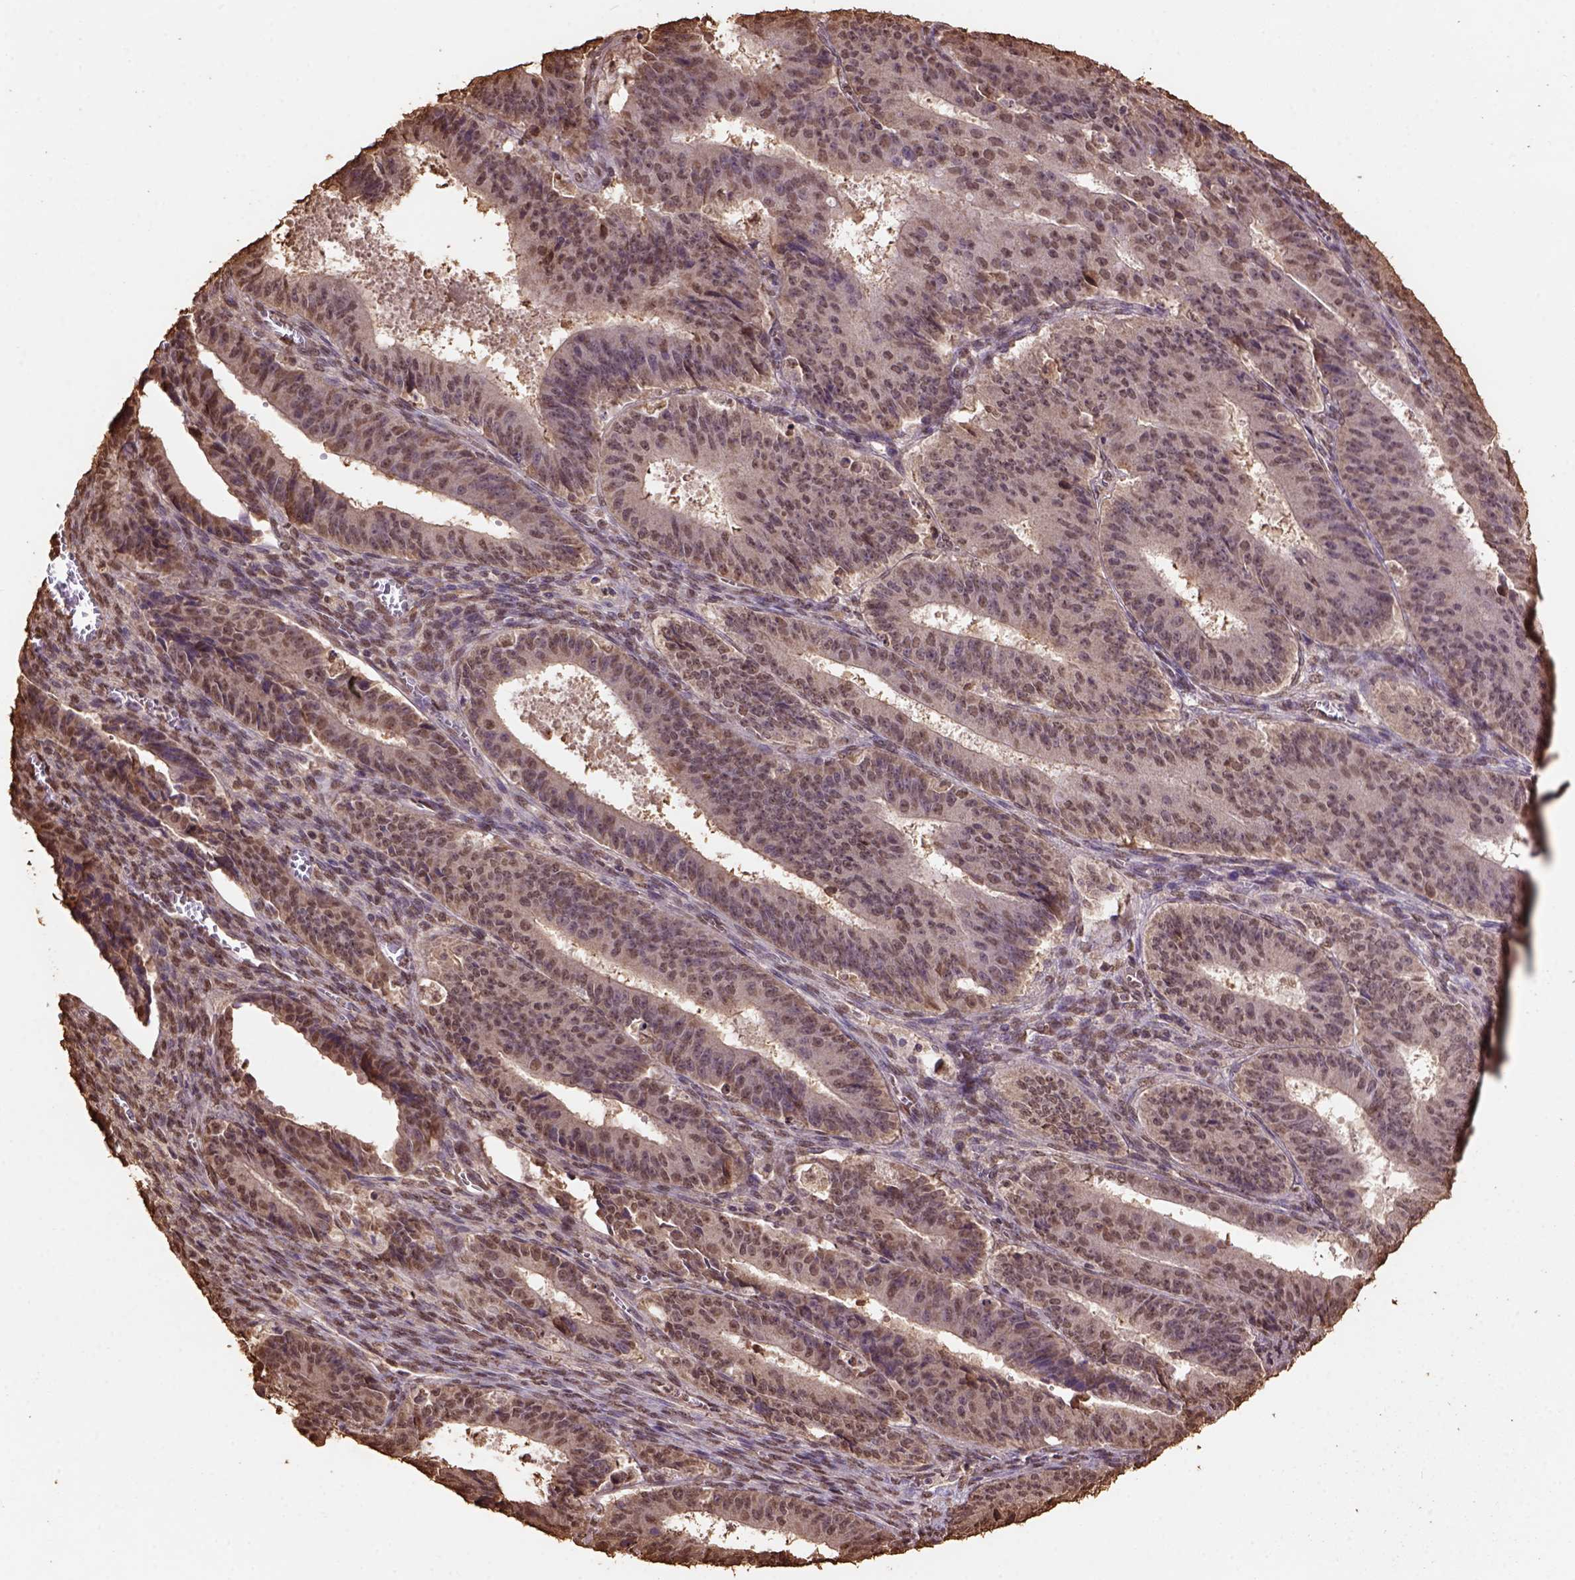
{"staining": {"intensity": "moderate", "quantity": ">75%", "location": "cytoplasmic/membranous"}, "tissue": "ovarian cancer", "cell_type": "Tumor cells", "image_type": "cancer", "snomed": [{"axis": "morphology", "description": "Carcinoma, endometroid"}, {"axis": "topography", "description": "Ovary"}], "caption": "Immunohistochemistry (IHC) staining of ovarian cancer, which shows medium levels of moderate cytoplasmic/membranous expression in about >75% of tumor cells indicating moderate cytoplasmic/membranous protein expression. The staining was performed using DAB (brown) for protein detection and nuclei were counterstained in hematoxylin (blue).", "gene": "CSTF2T", "patient": {"sex": "female", "age": 42}}